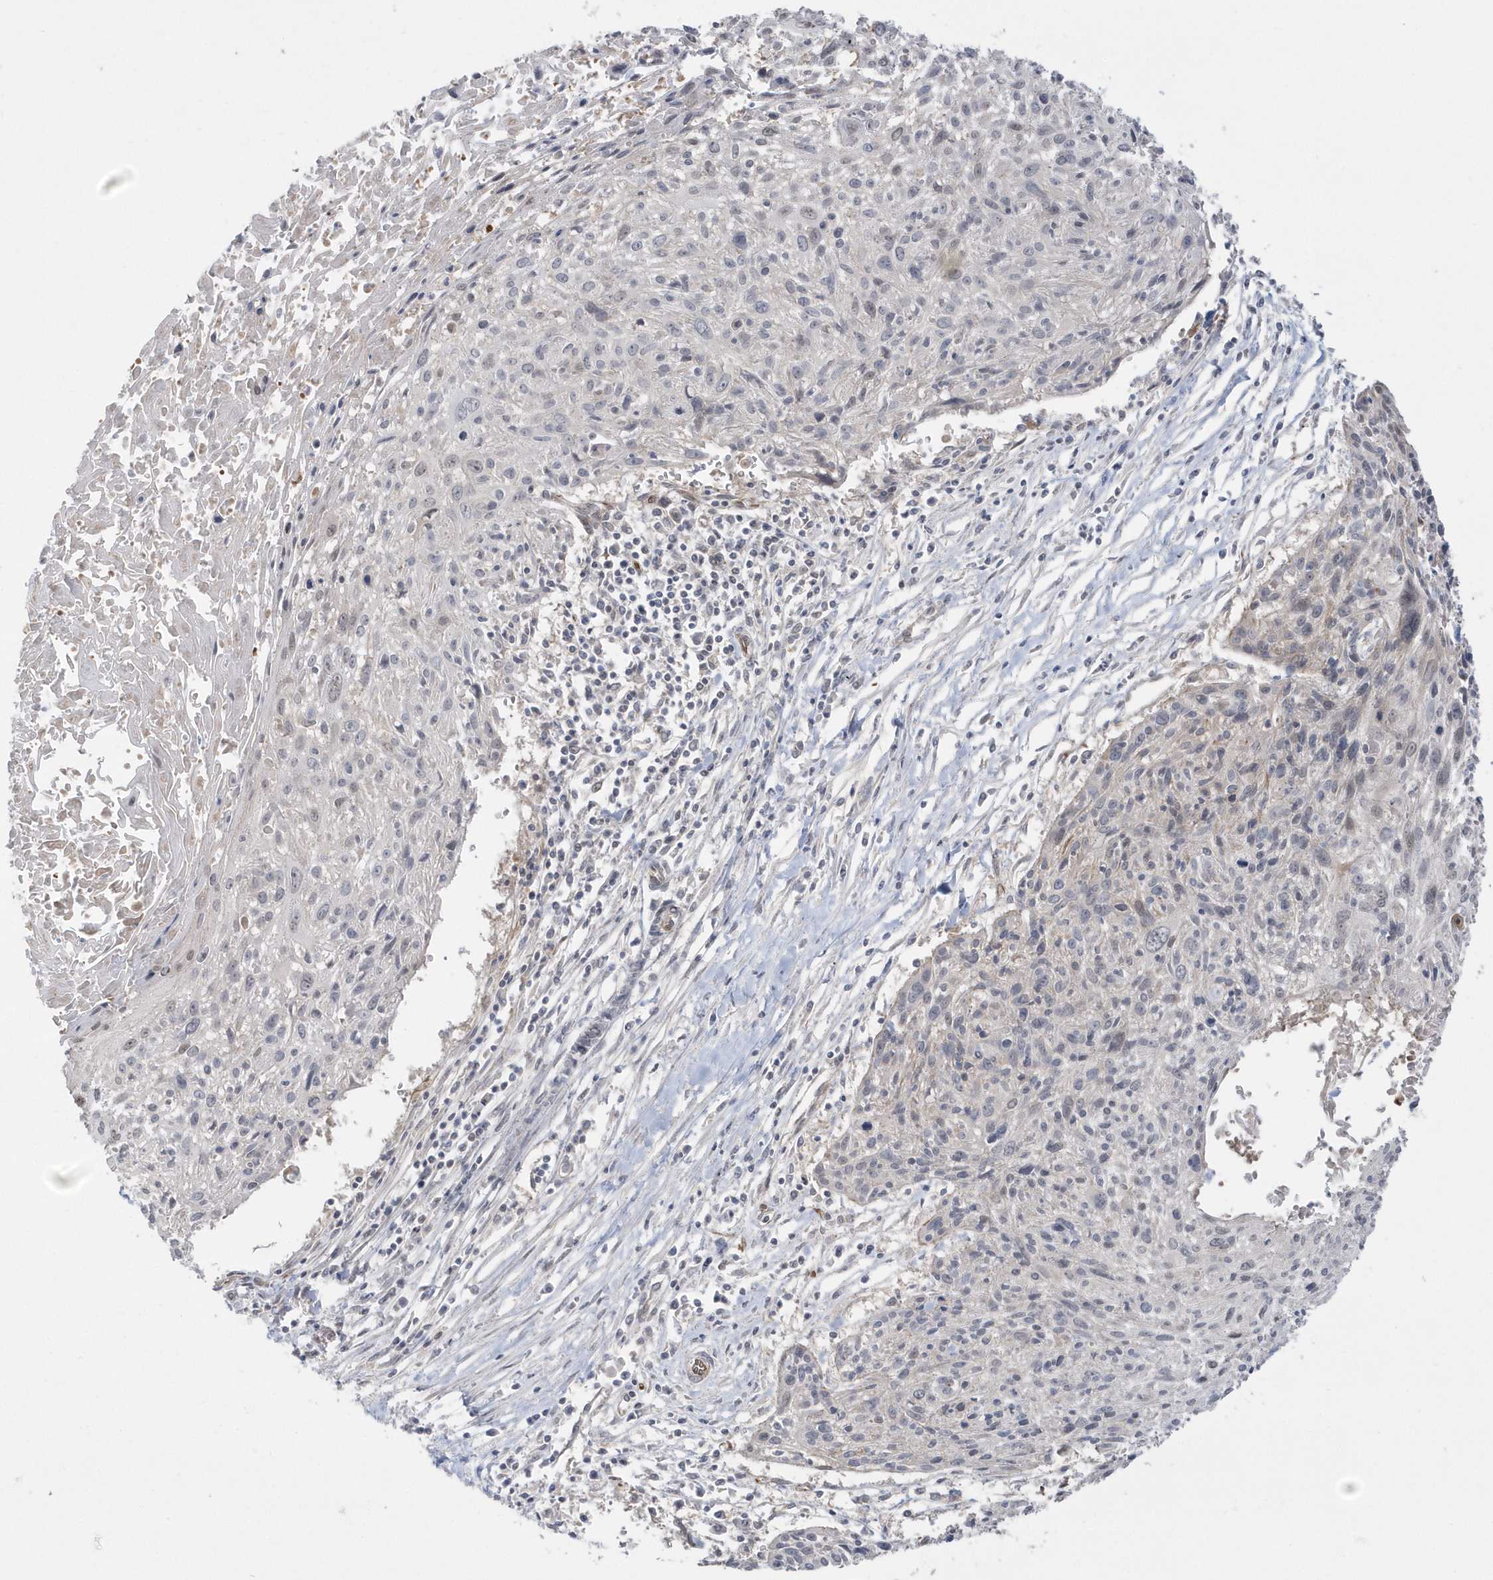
{"staining": {"intensity": "negative", "quantity": "none", "location": "none"}, "tissue": "cervical cancer", "cell_type": "Tumor cells", "image_type": "cancer", "snomed": [{"axis": "morphology", "description": "Squamous cell carcinoma, NOS"}, {"axis": "topography", "description": "Cervix"}], "caption": "The immunohistochemistry (IHC) histopathology image has no significant positivity in tumor cells of squamous cell carcinoma (cervical) tissue. (DAB (3,3'-diaminobenzidine) immunohistochemistry (IHC) visualized using brightfield microscopy, high magnification).", "gene": "DHX57", "patient": {"sex": "female", "age": 51}}